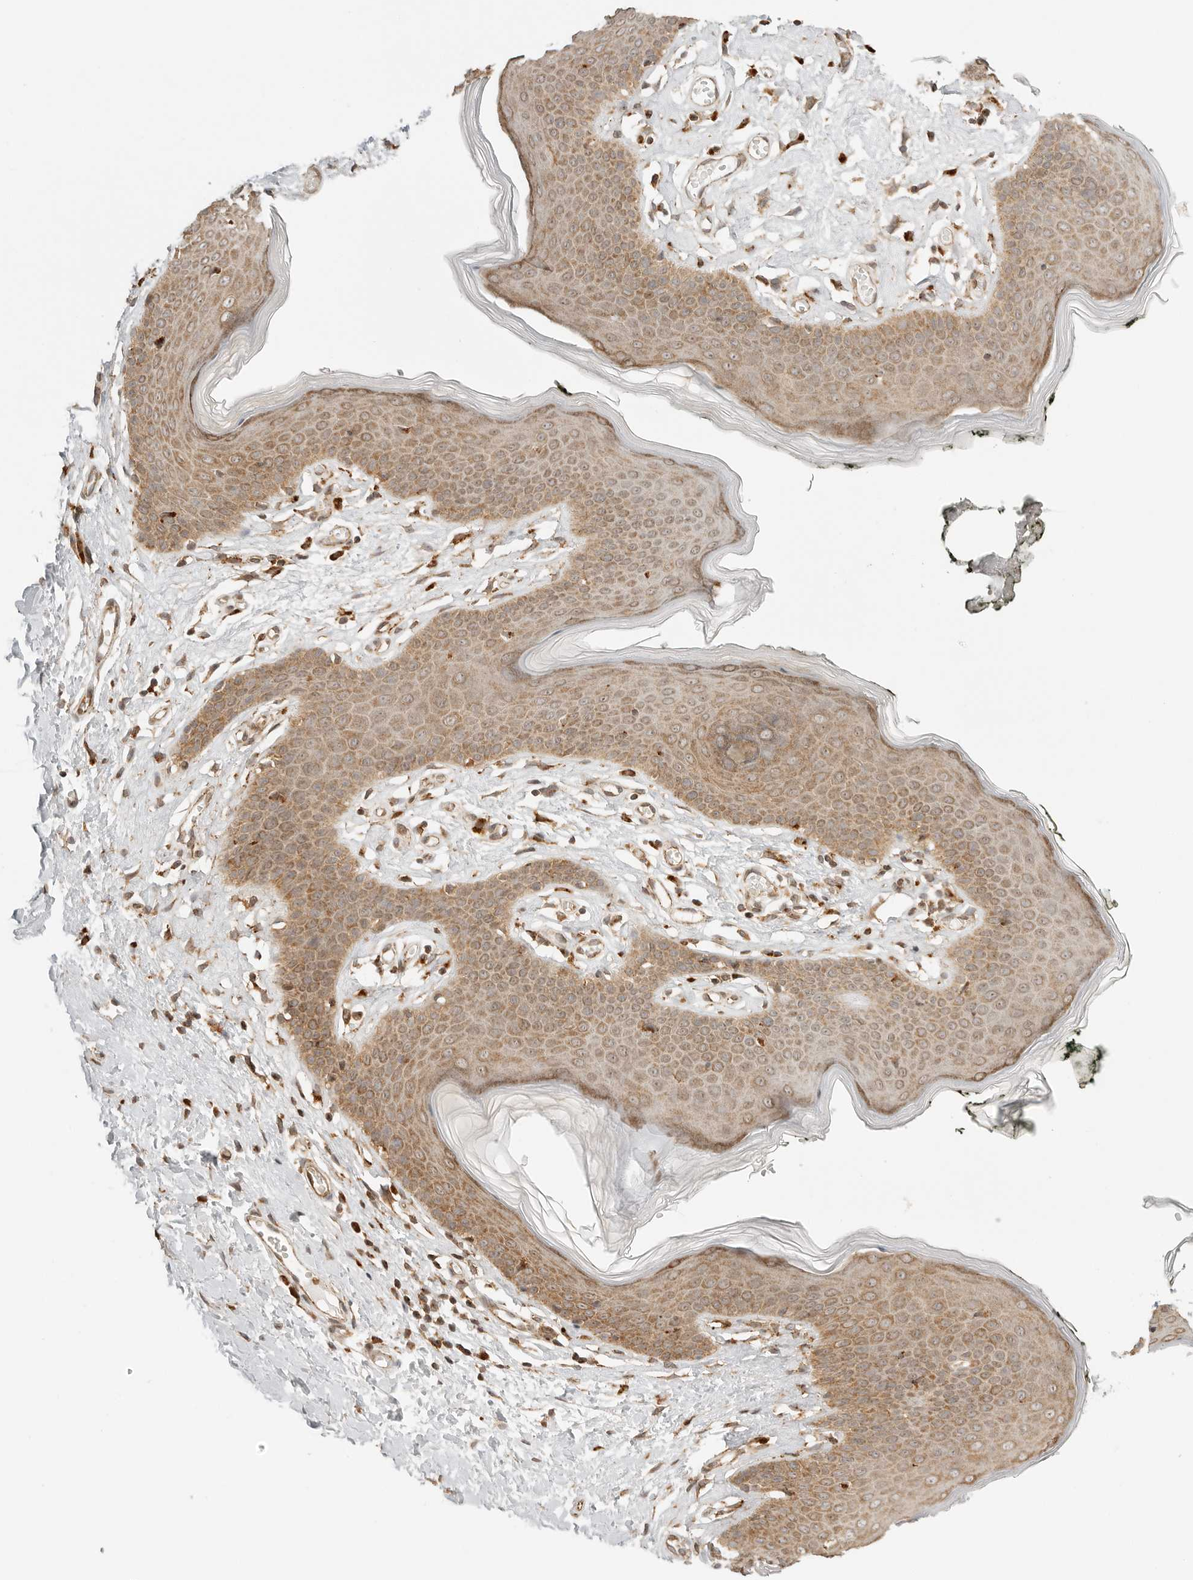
{"staining": {"intensity": "moderate", "quantity": ">75%", "location": "cytoplasmic/membranous"}, "tissue": "skin", "cell_type": "Epidermal cells", "image_type": "normal", "snomed": [{"axis": "morphology", "description": "Normal tissue, NOS"}, {"axis": "morphology", "description": "Inflammation, NOS"}, {"axis": "topography", "description": "Vulva"}], "caption": "Epidermal cells display medium levels of moderate cytoplasmic/membranous positivity in about >75% of cells in benign skin. Immunohistochemistry stains the protein in brown and the nuclei are stained blue.", "gene": "IDUA", "patient": {"sex": "female", "age": 84}}